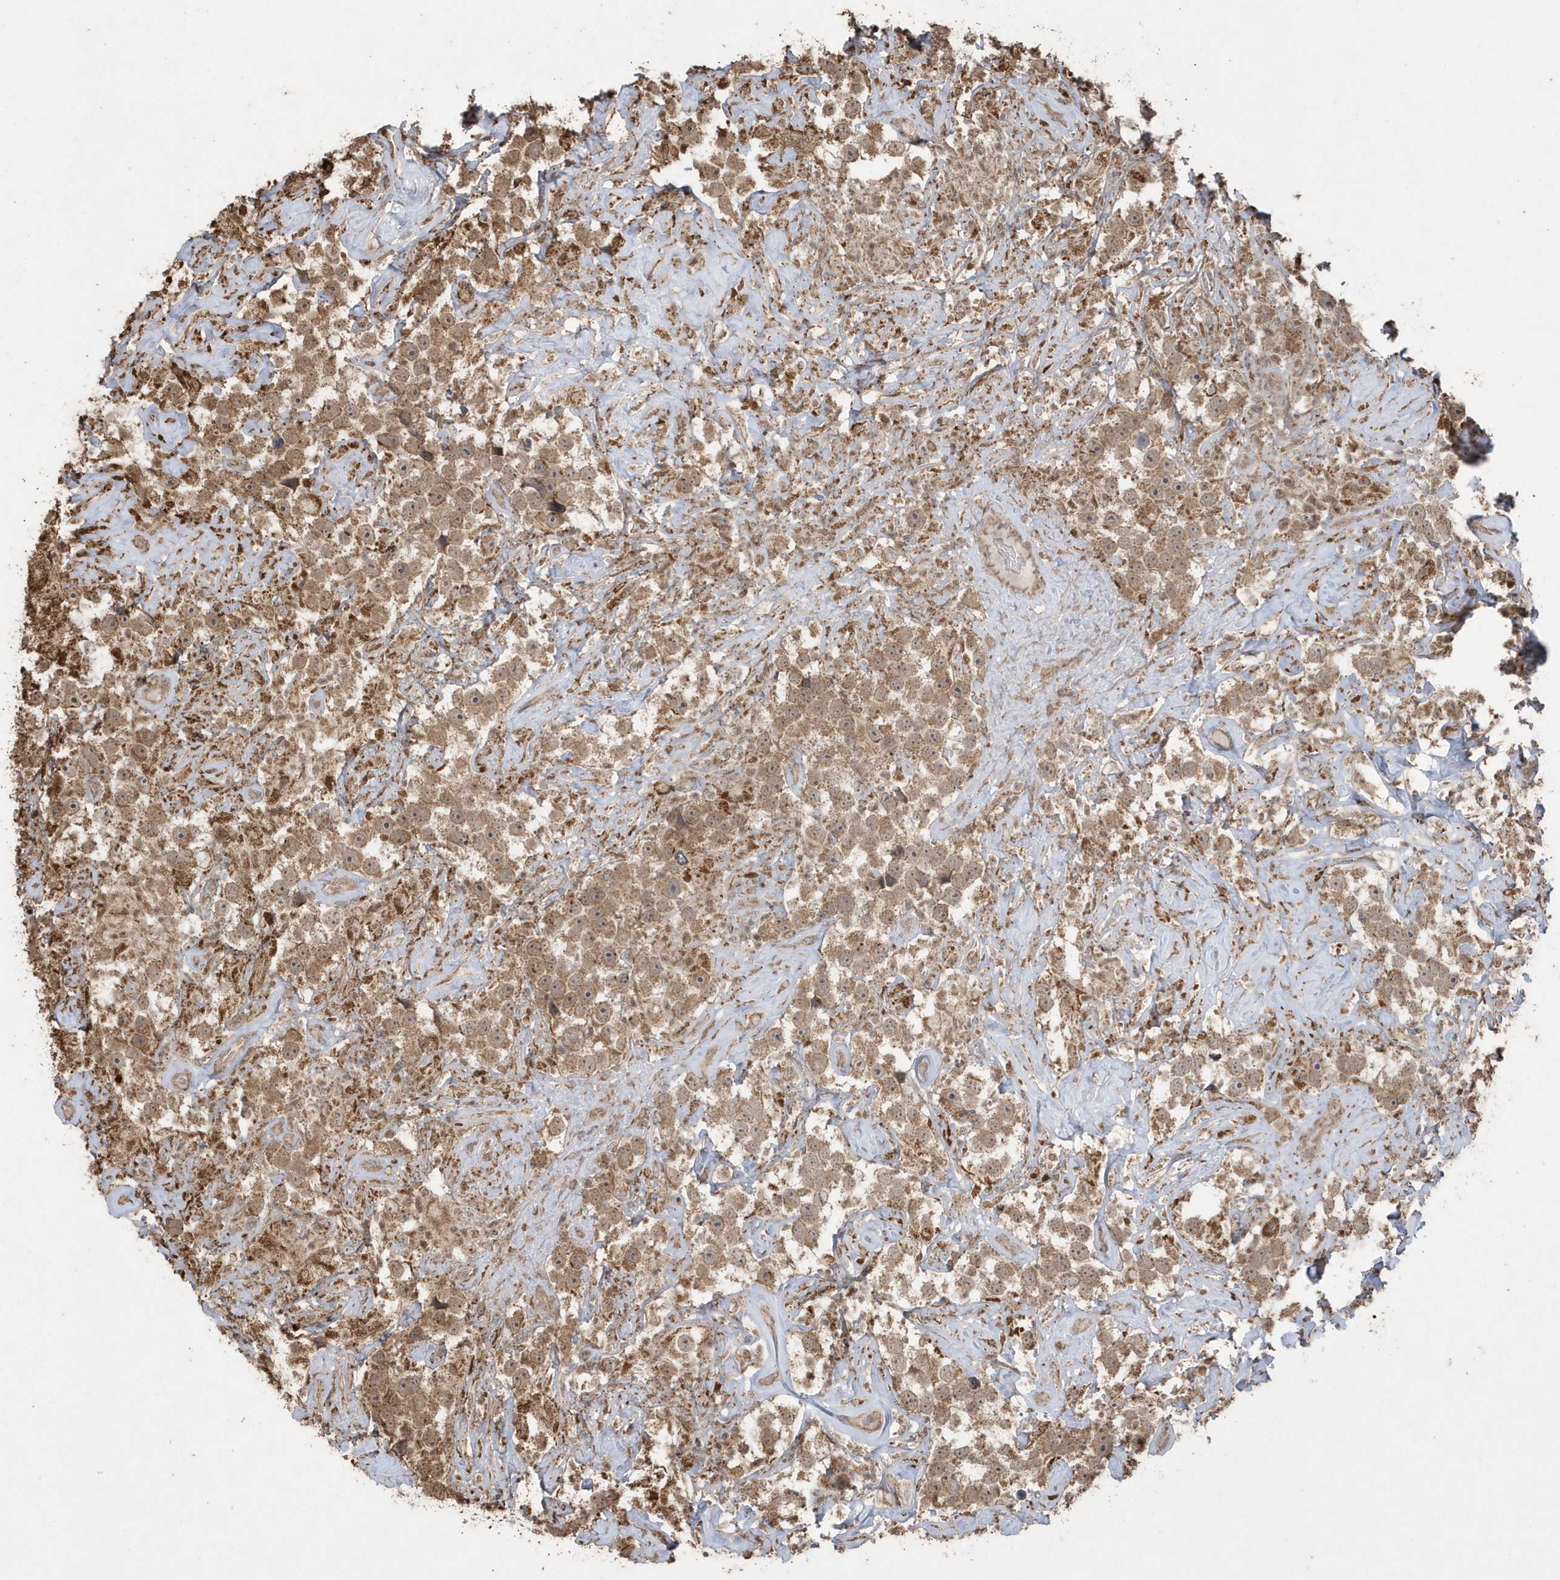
{"staining": {"intensity": "moderate", "quantity": ">75%", "location": "cytoplasmic/membranous"}, "tissue": "testis cancer", "cell_type": "Tumor cells", "image_type": "cancer", "snomed": [{"axis": "morphology", "description": "Seminoma, NOS"}, {"axis": "topography", "description": "Testis"}], "caption": "Testis seminoma tissue demonstrates moderate cytoplasmic/membranous expression in approximately >75% of tumor cells", "gene": "PAXBP1", "patient": {"sex": "male", "age": 49}}